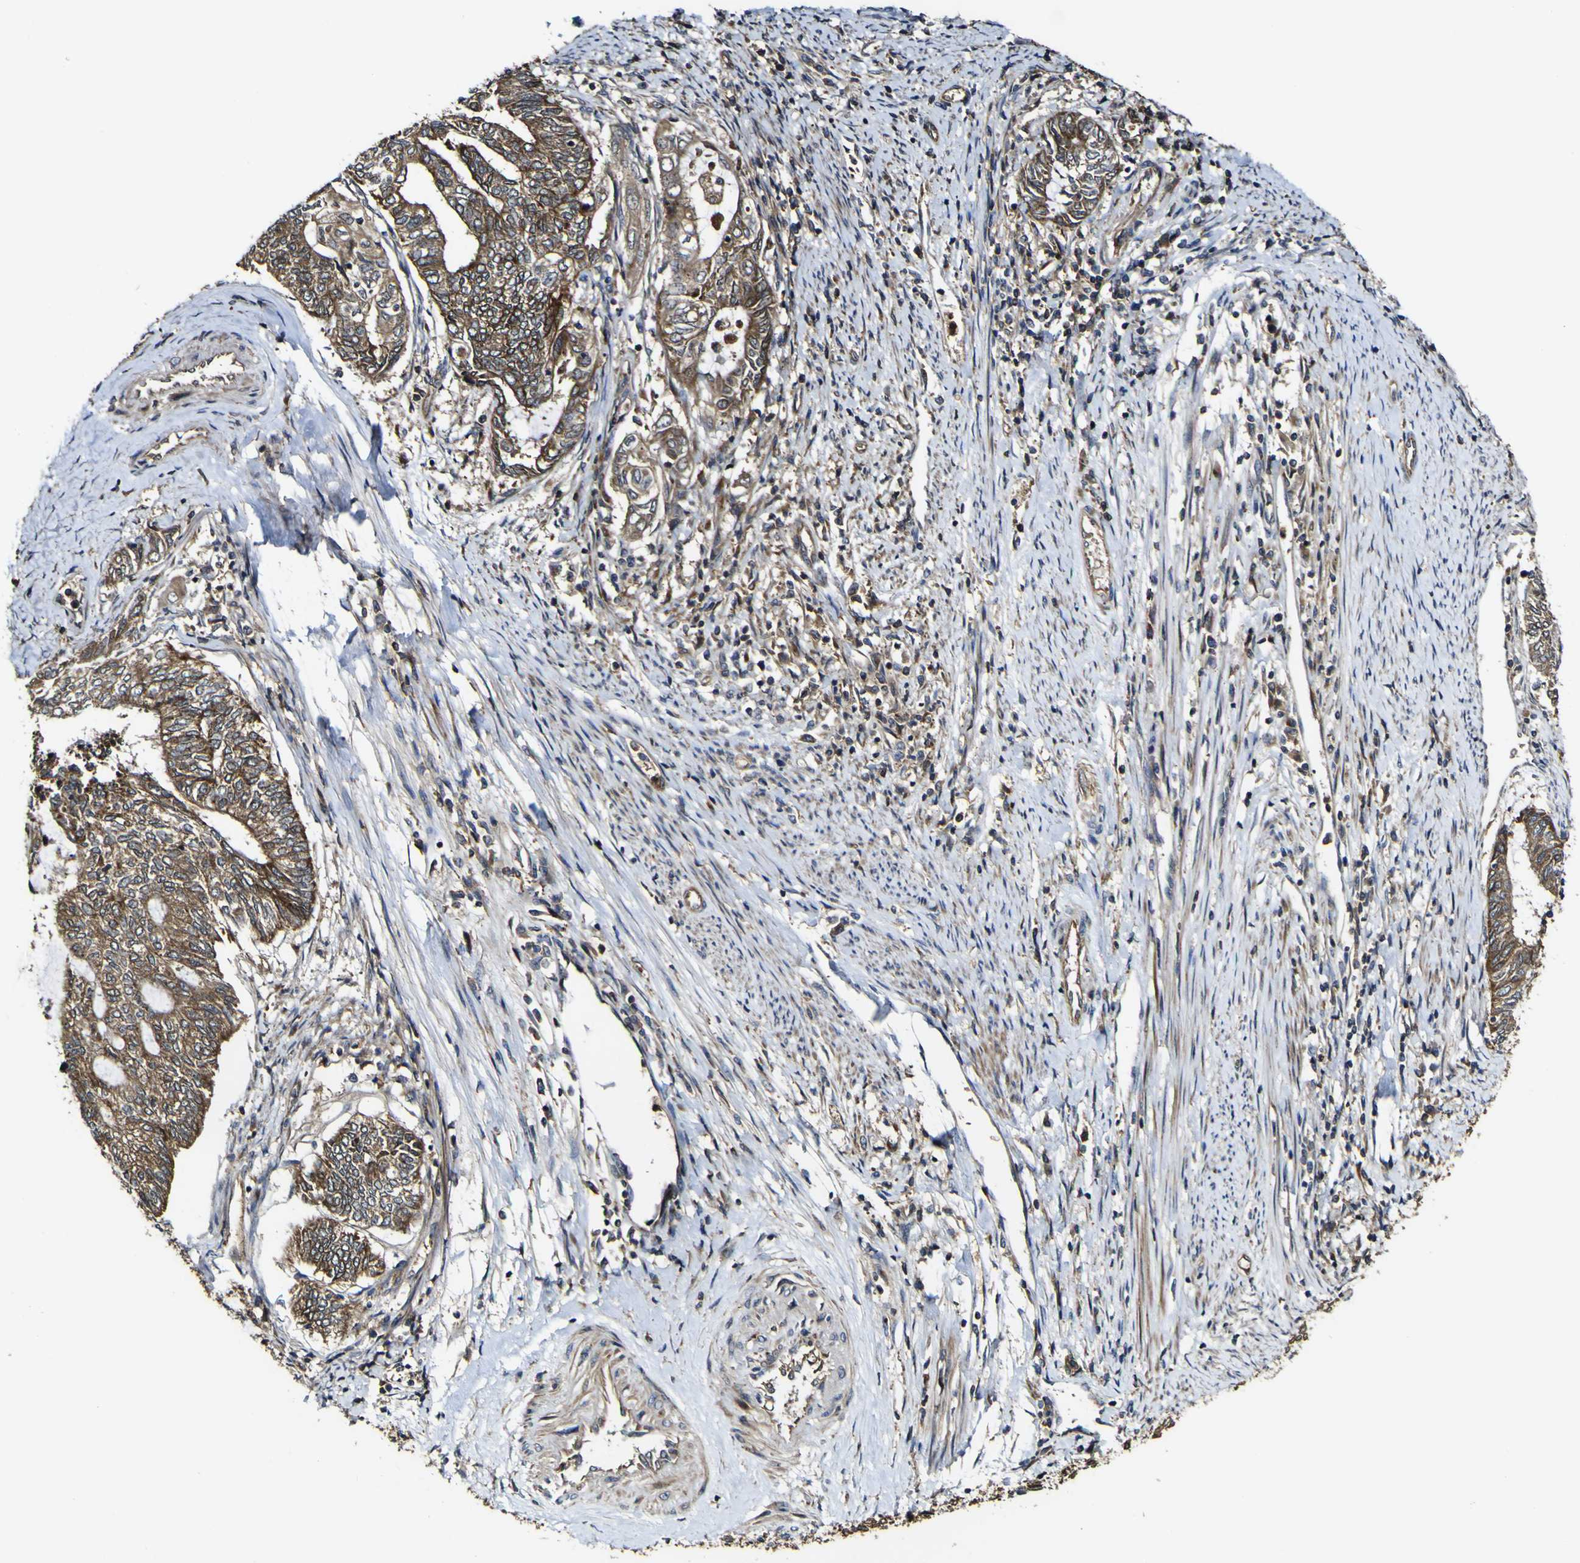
{"staining": {"intensity": "moderate", "quantity": ">75%", "location": "cytoplasmic/membranous"}, "tissue": "endometrial cancer", "cell_type": "Tumor cells", "image_type": "cancer", "snomed": [{"axis": "morphology", "description": "Adenocarcinoma, NOS"}, {"axis": "topography", "description": "Uterus"}, {"axis": "topography", "description": "Endometrium"}], "caption": "Protein staining shows moderate cytoplasmic/membranous expression in approximately >75% of tumor cells in endometrial adenocarcinoma.", "gene": "TNIK", "patient": {"sex": "female", "age": 70}}